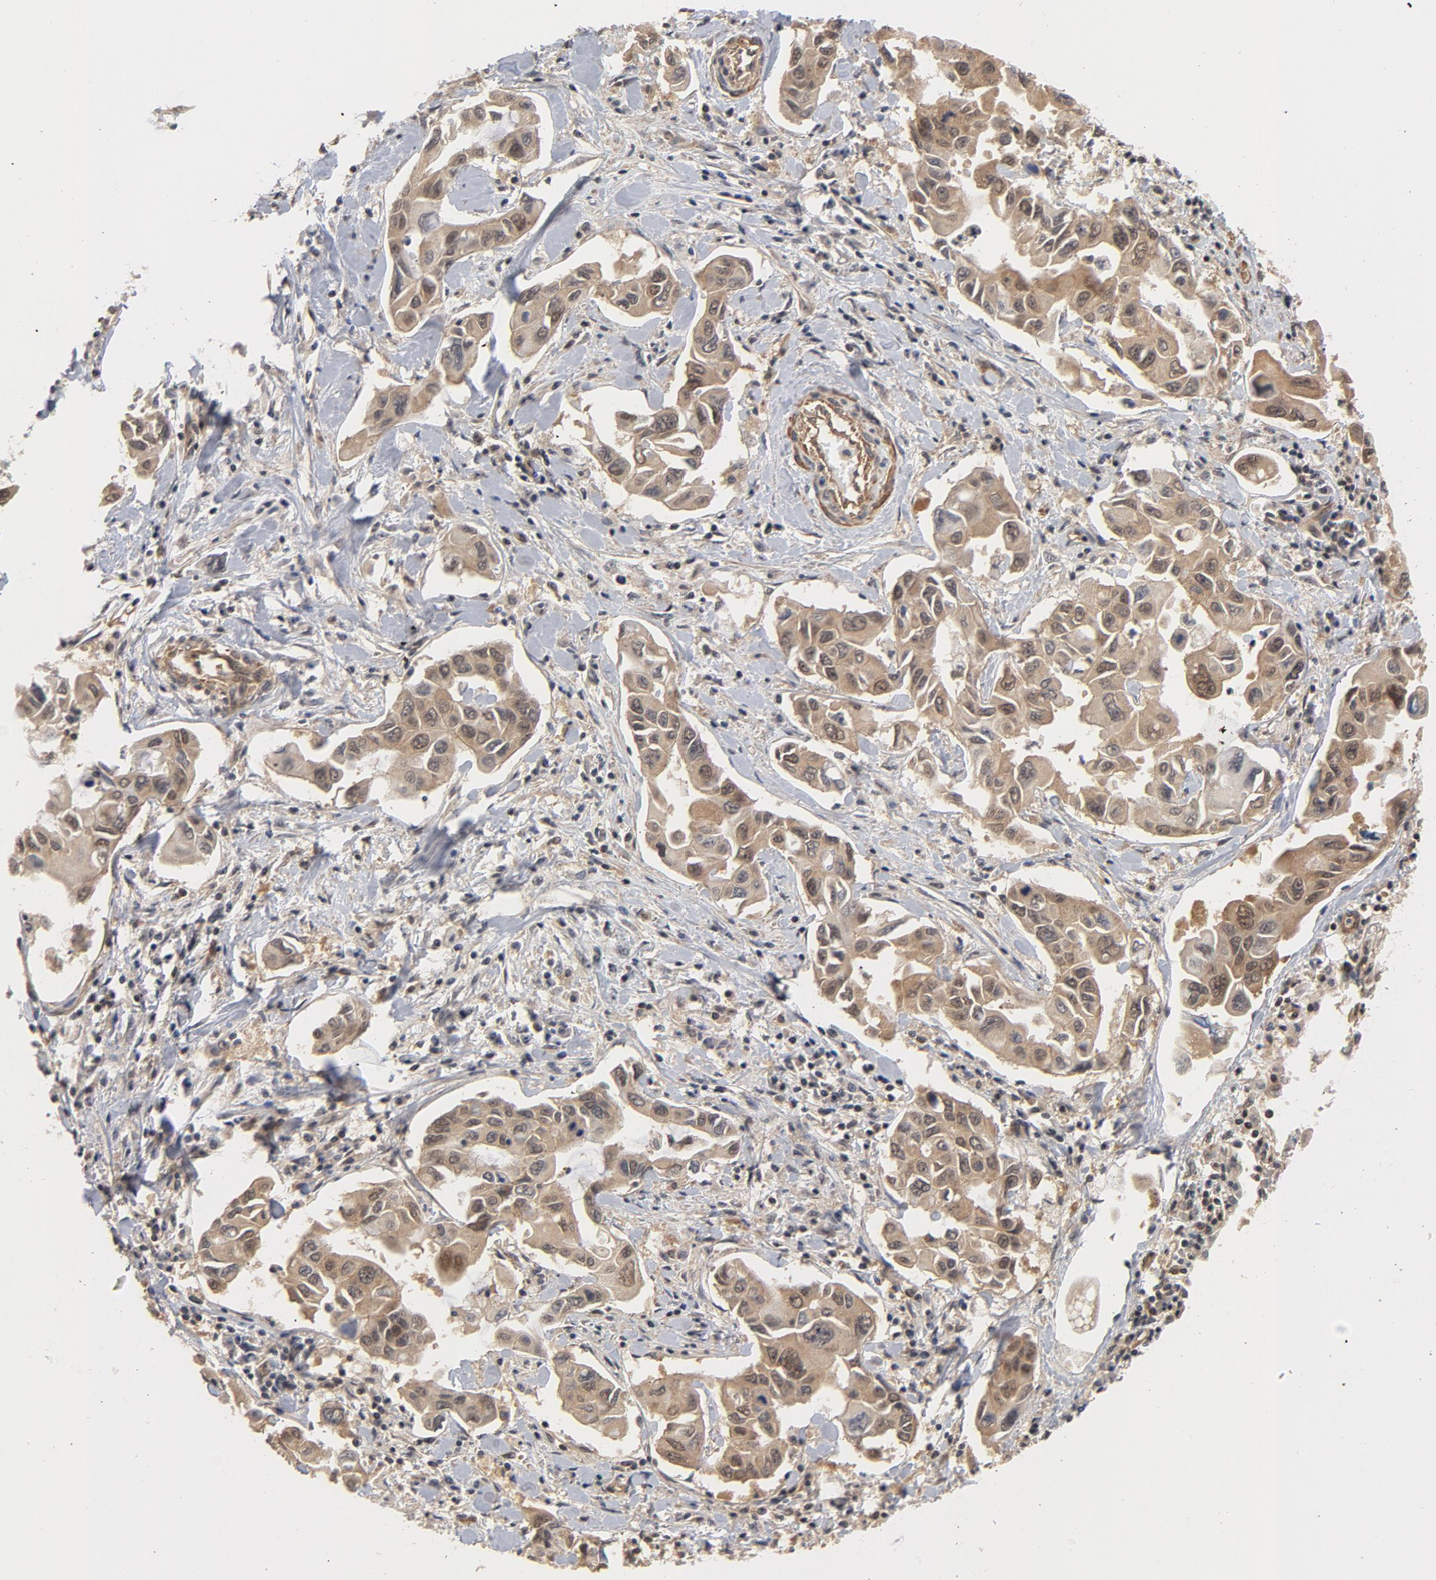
{"staining": {"intensity": "moderate", "quantity": ">75%", "location": "cytoplasmic/membranous,nuclear"}, "tissue": "lung cancer", "cell_type": "Tumor cells", "image_type": "cancer", "snomed": [{"axis": "morphology", "description": "Adenocarcinoma, NOS"}, {"axis": "topography", "description": "Lymph node"}, {"axis": "topography", "description": "Lung"}], "caption": "Moderate cytoplasmic/membranous and nuclear positivity for a protein is present in approximately >75% of tumor cells of lung cancer (adenocarcinoma) using IHC.", "gene": "CDC37", "patient": {"sex": "male", "age": 64}}